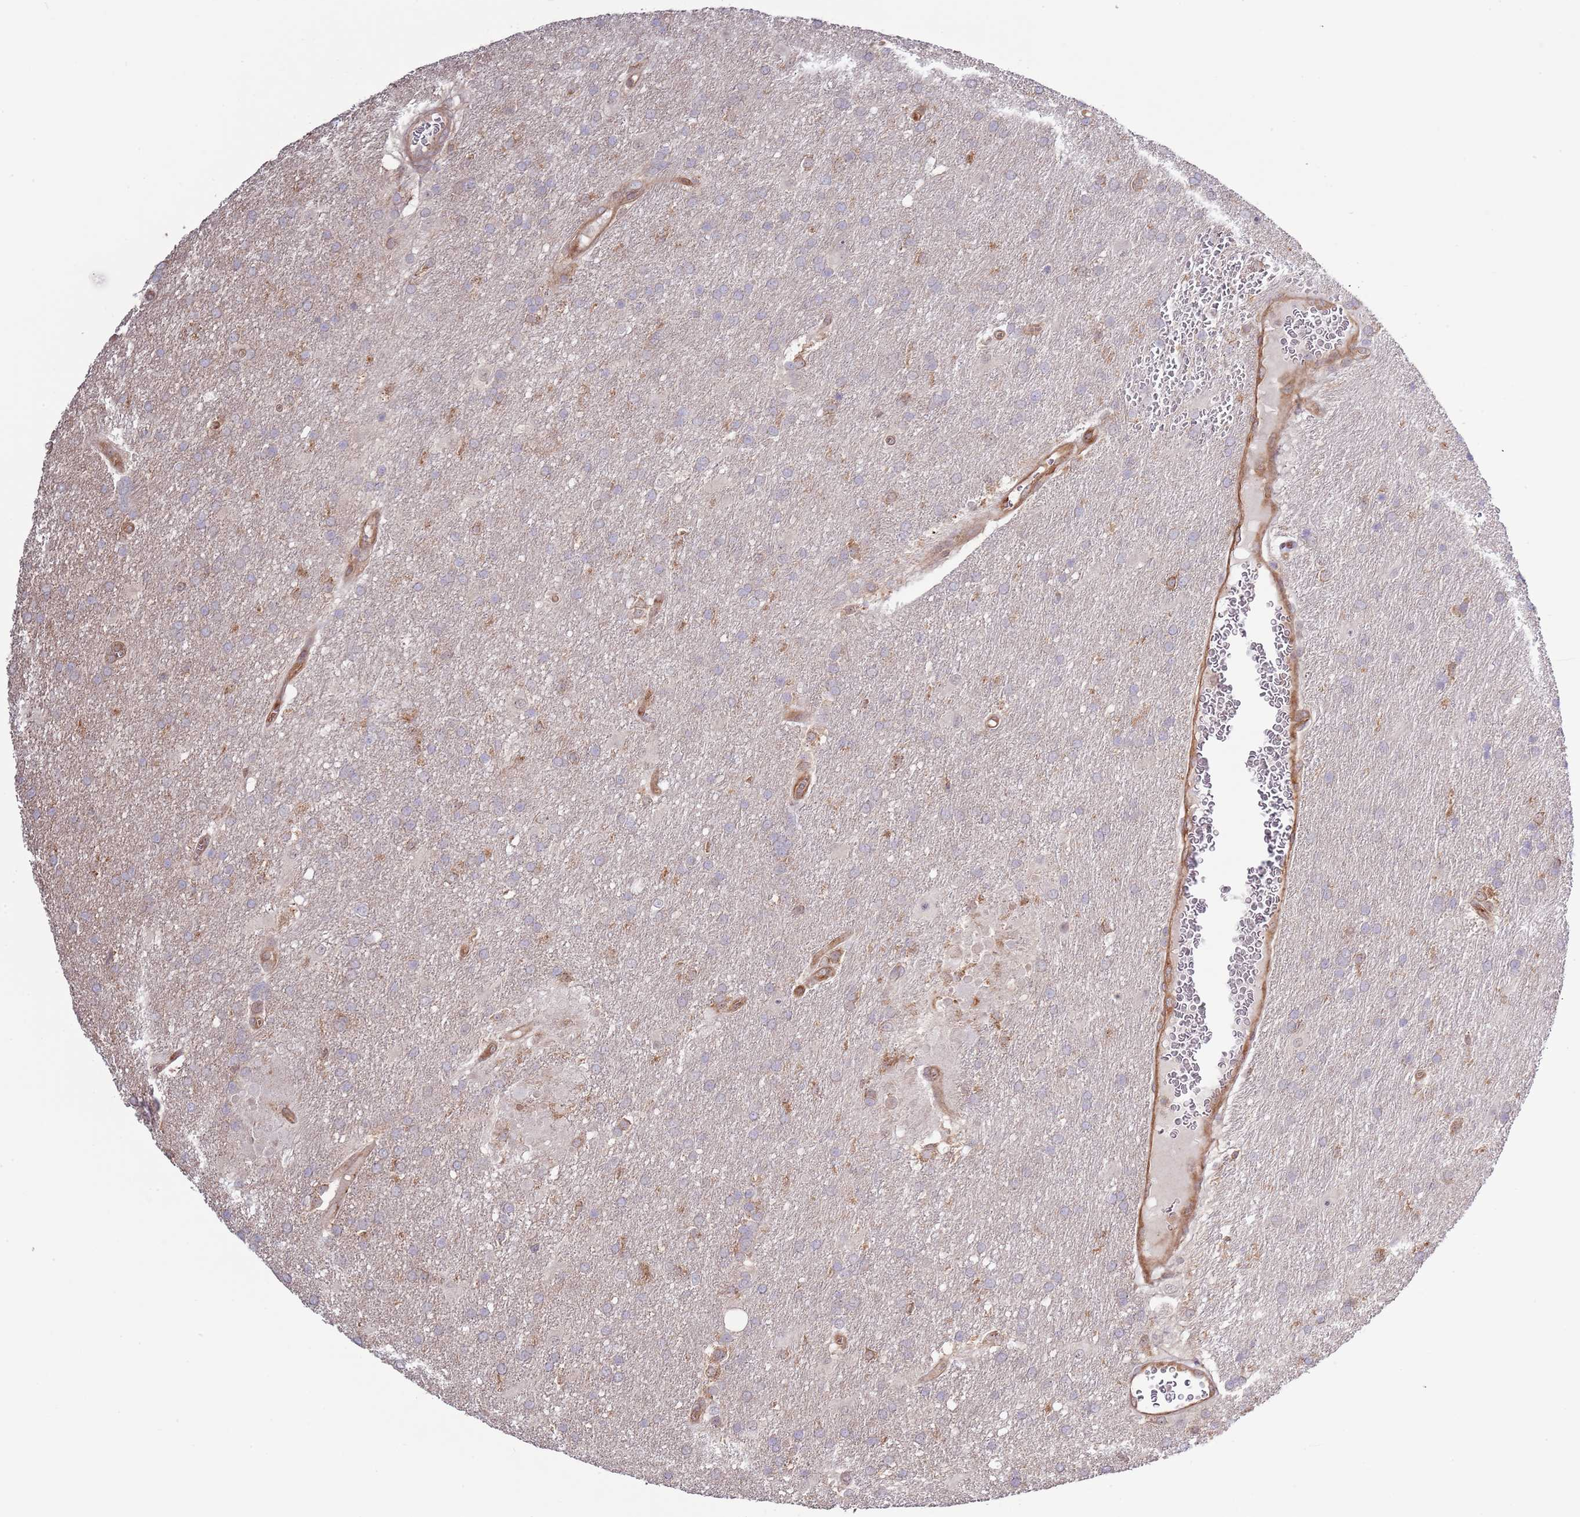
{"staining": {"intensity": "negative", "quantity": "none", "location": "none"}, "tissue": "glioma", "cell_type": "Tumor cells", "image_type": "cancer", "snomed": [{"axis": "morphology", "description": "Glioma, malignant, Low grade"}, {"axis": "topography", "description": "Brain"}], "caption": "DAB (3,3'-diaminobenzidine) immunohistochemical staining of human low-grade glioma (malignant) reveals no significant positivity in tumor cells.", "gene": "LPIN2", "patient": {"sex": "male", "age": 66}}